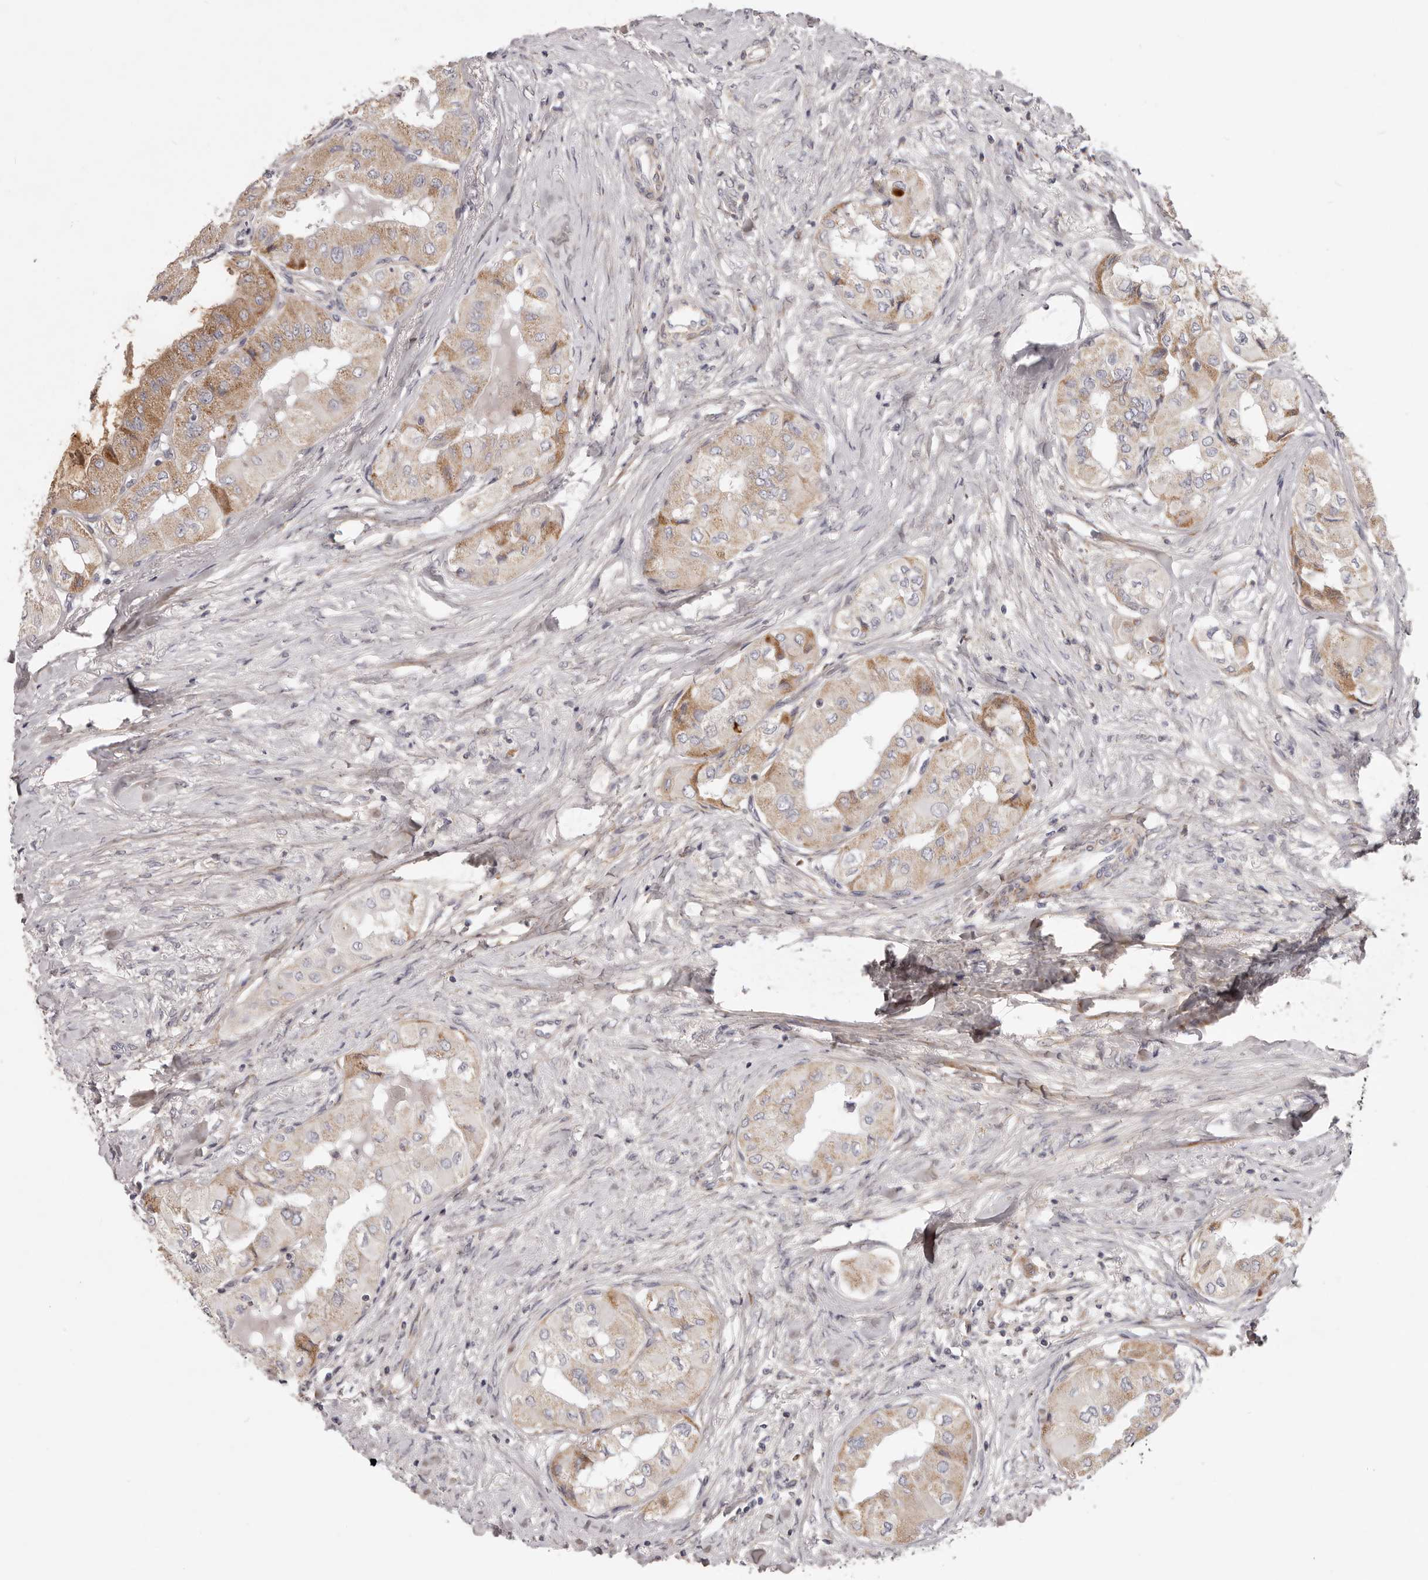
{"staining": {"intensity": "moderate", "quantity": "25%-75%", "location": "cytoplasmic/membranous"}, "tissue": "thyroid cancer", "cell_type": "Tumor cells", "image_type": "cancer", "snomed": [{"axis": "morphology", "description": "Papillary adenocarcinoma, NOS"}, {"axis": "topography", "description": "Thyroid gland"}], "caption": "Thyroid papillary adenocarcinoma tissue reveals moderate cytoplasmic/membranous staining in about 25%-75% of tumor cells, visualized by immunohistochemistry.", "gene": "MRPS10", "patient": {"sex": "female", "age": 59}}